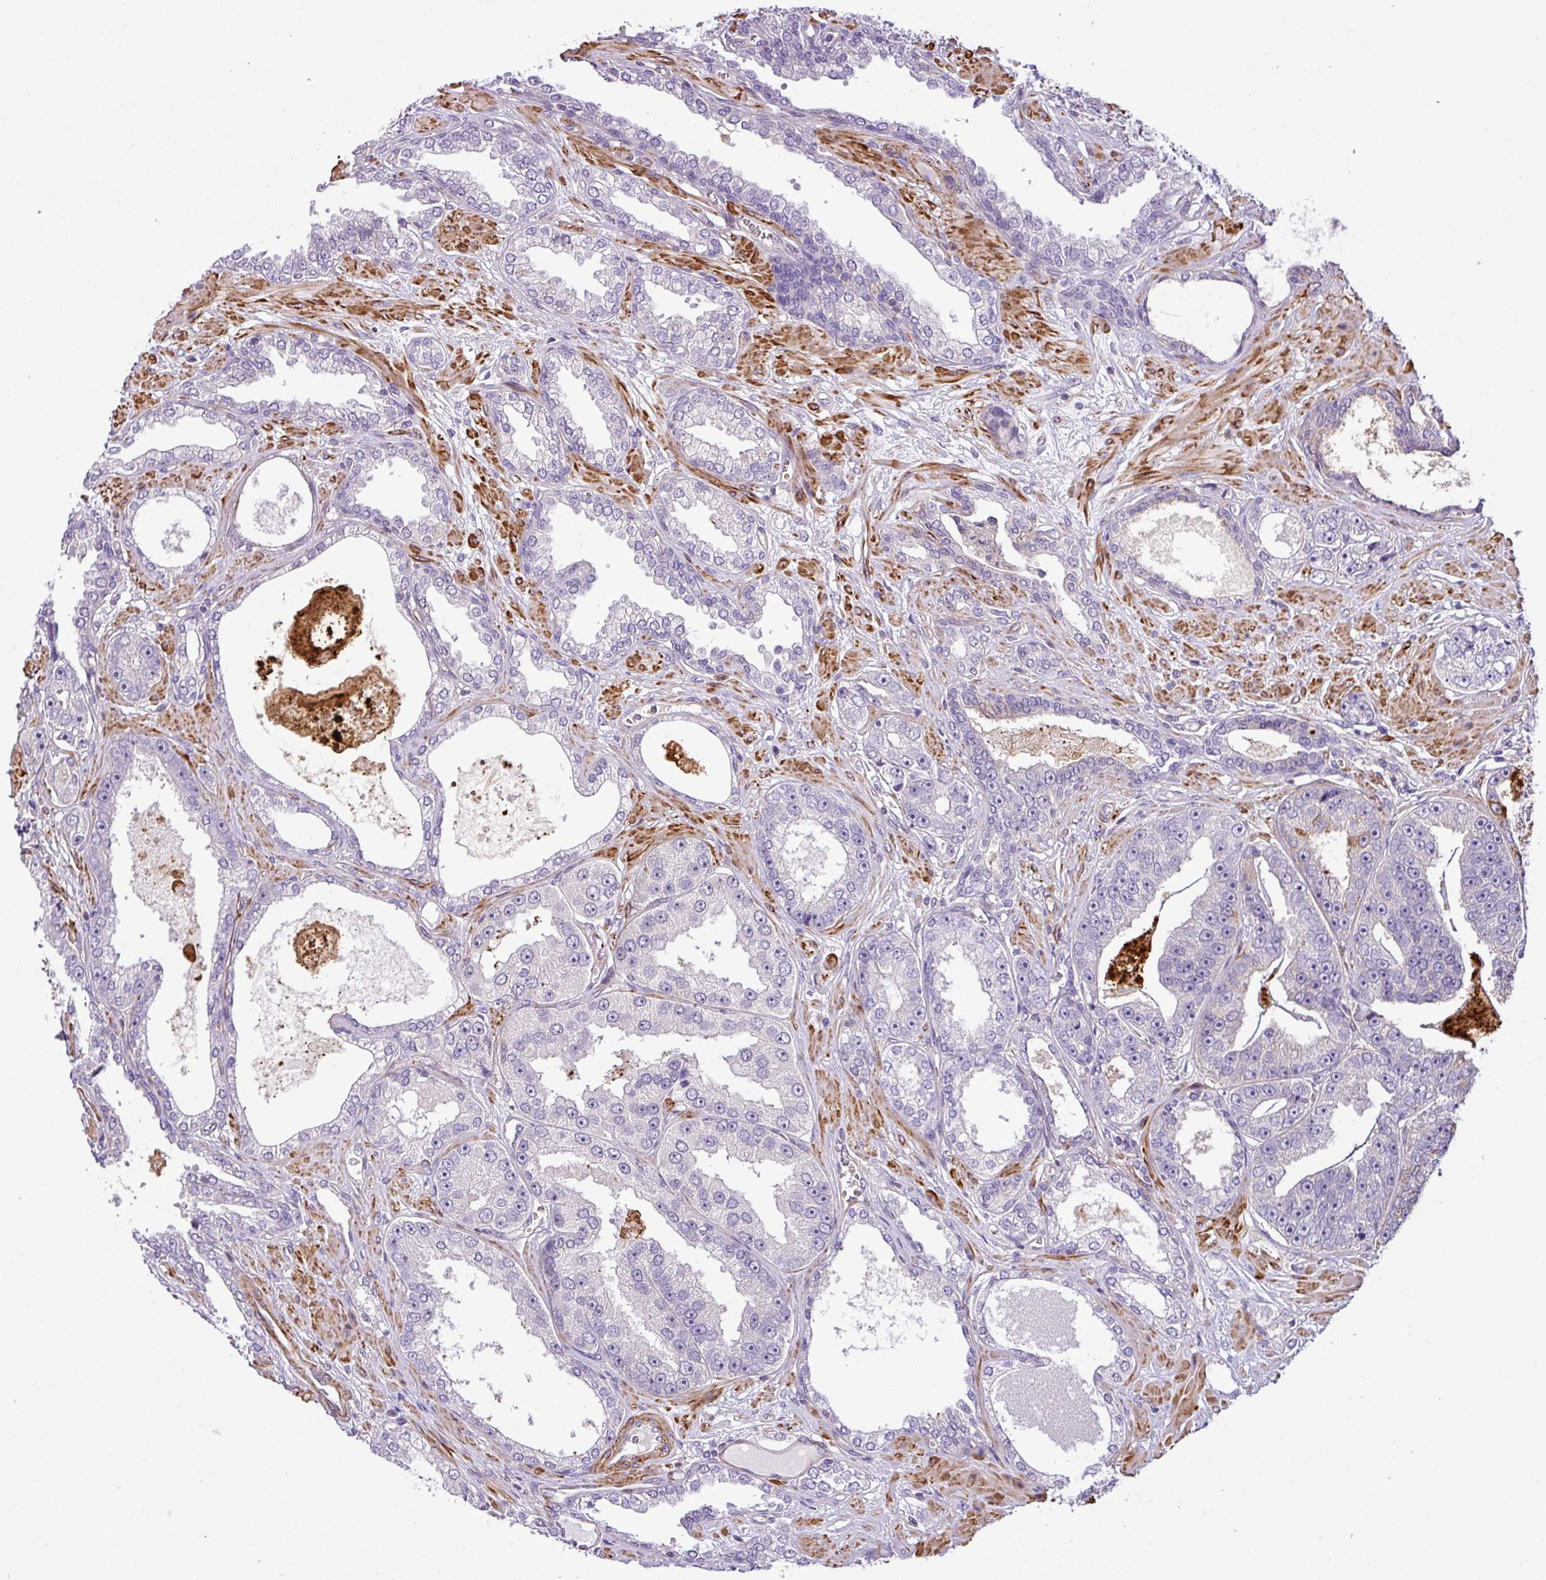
{"staining": {"intensity": "negative", "quantity": "none", "location": "none"}, "tissue": "prostate cancer", "cell_type": "Tumor cells", "image_type": "cancer", "snomed": [{"axis": "morphology", "description": "Adenocarcinoma, High grade"}, {"axis": "topography", "description": "Prostate"}], "caption": "Immunohistochemistry of adenocarcinoma (high-grade) (prostate) demonstrates no expression in tumor cells.", "gene": "NBEAL2", "patient": {"sex": "male", "age": 71}}